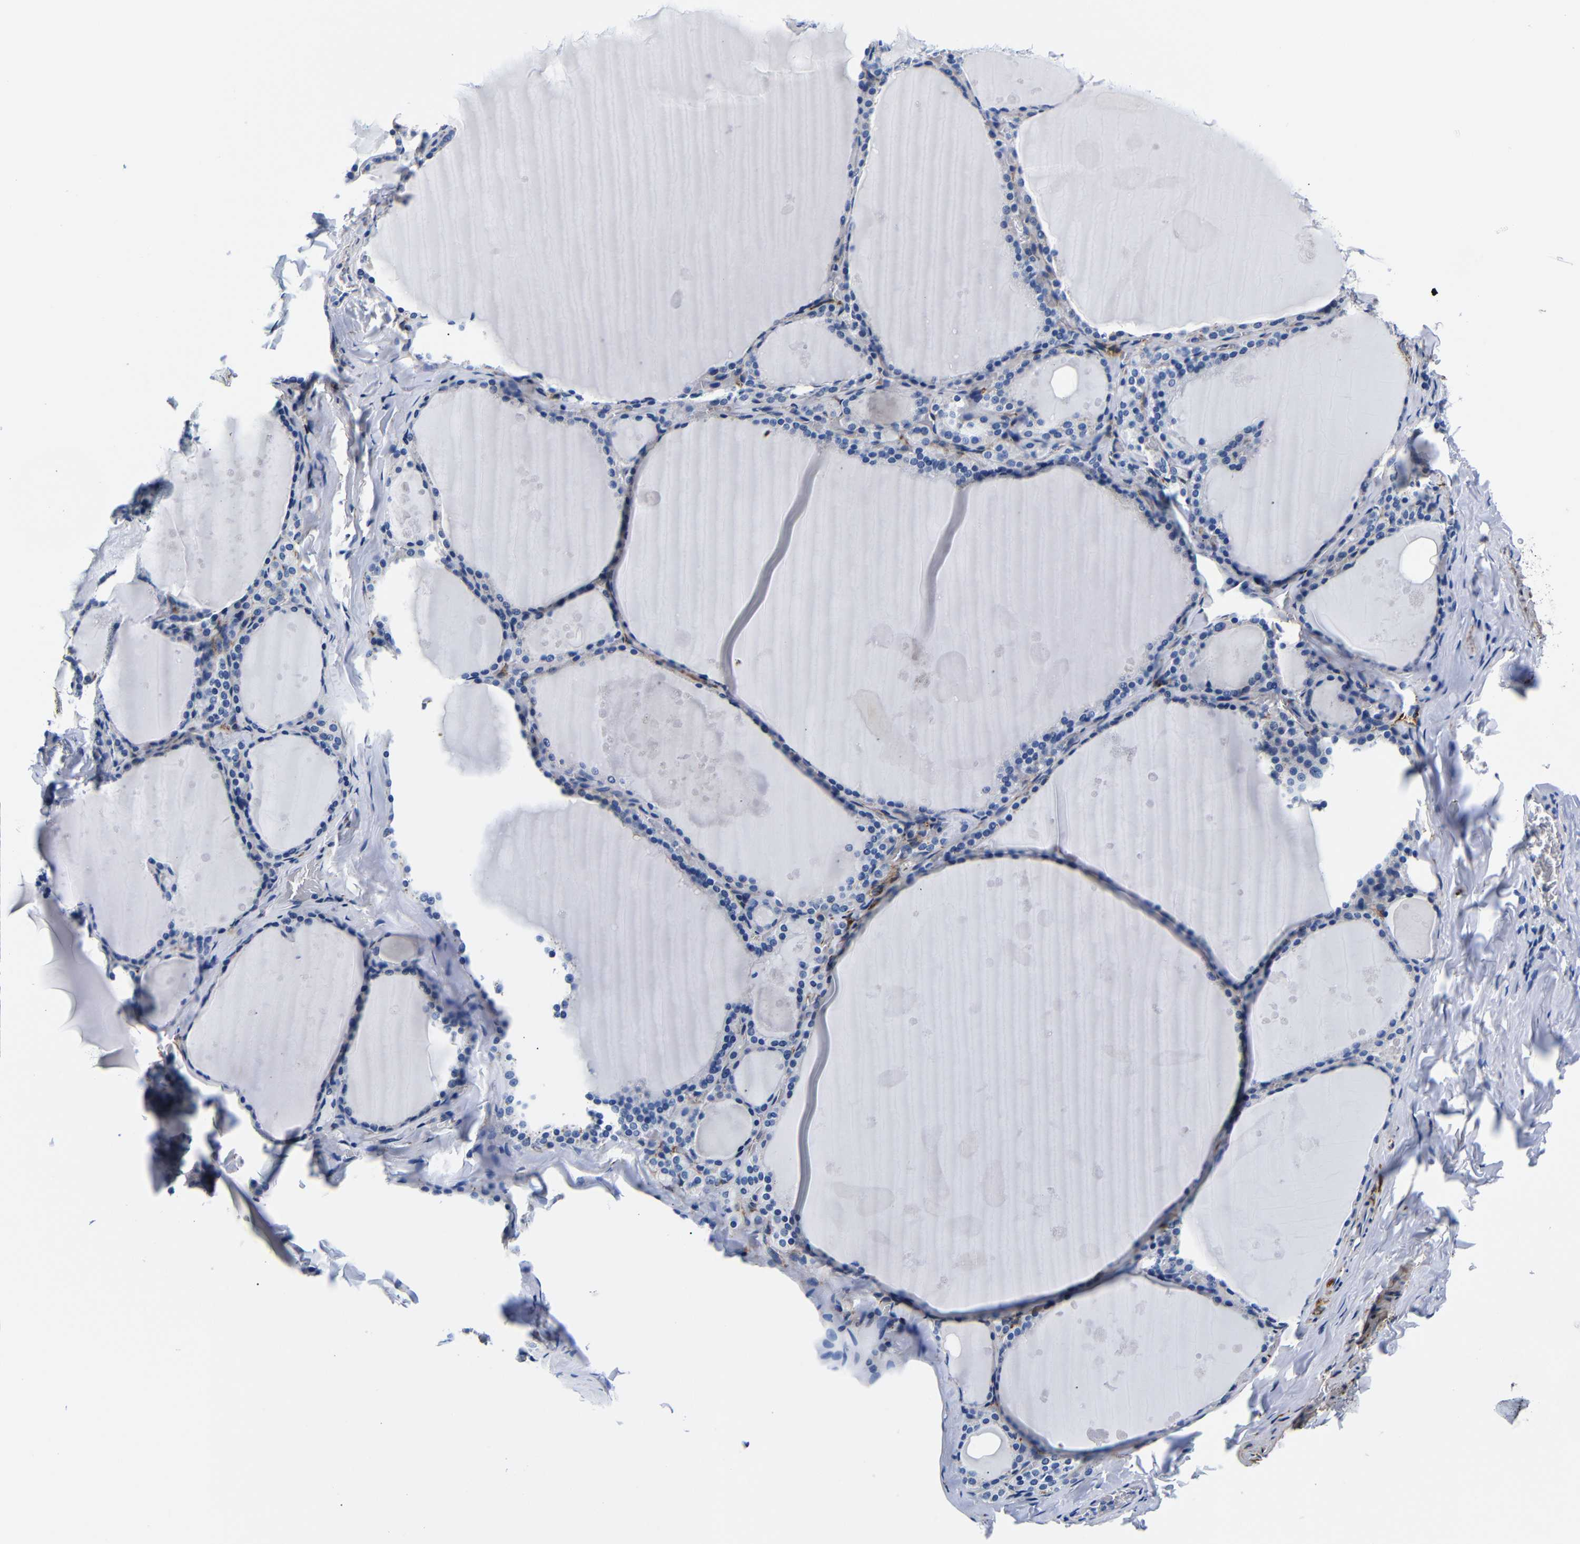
{"staining": {"intensity": "negative", "quantity": "none", "location": "none"}, "tissue": "thyroid gland", "cell_type": "Glandular cells", "image_type": "normal", "snomed": [{"axis": "morphology", "description": "Normal tissue, NOS"}, {"axis": "topography", "description": "Thyroid gland"}], "caption": "DAB immunohistochemical staining of unremarkable human thyroid gland shows no significant staining in glandular cells. (DAB immunohistochemistry, high magnification).", "gene": "LRIG1", "patient": {"sex": "male", "age": 56}}